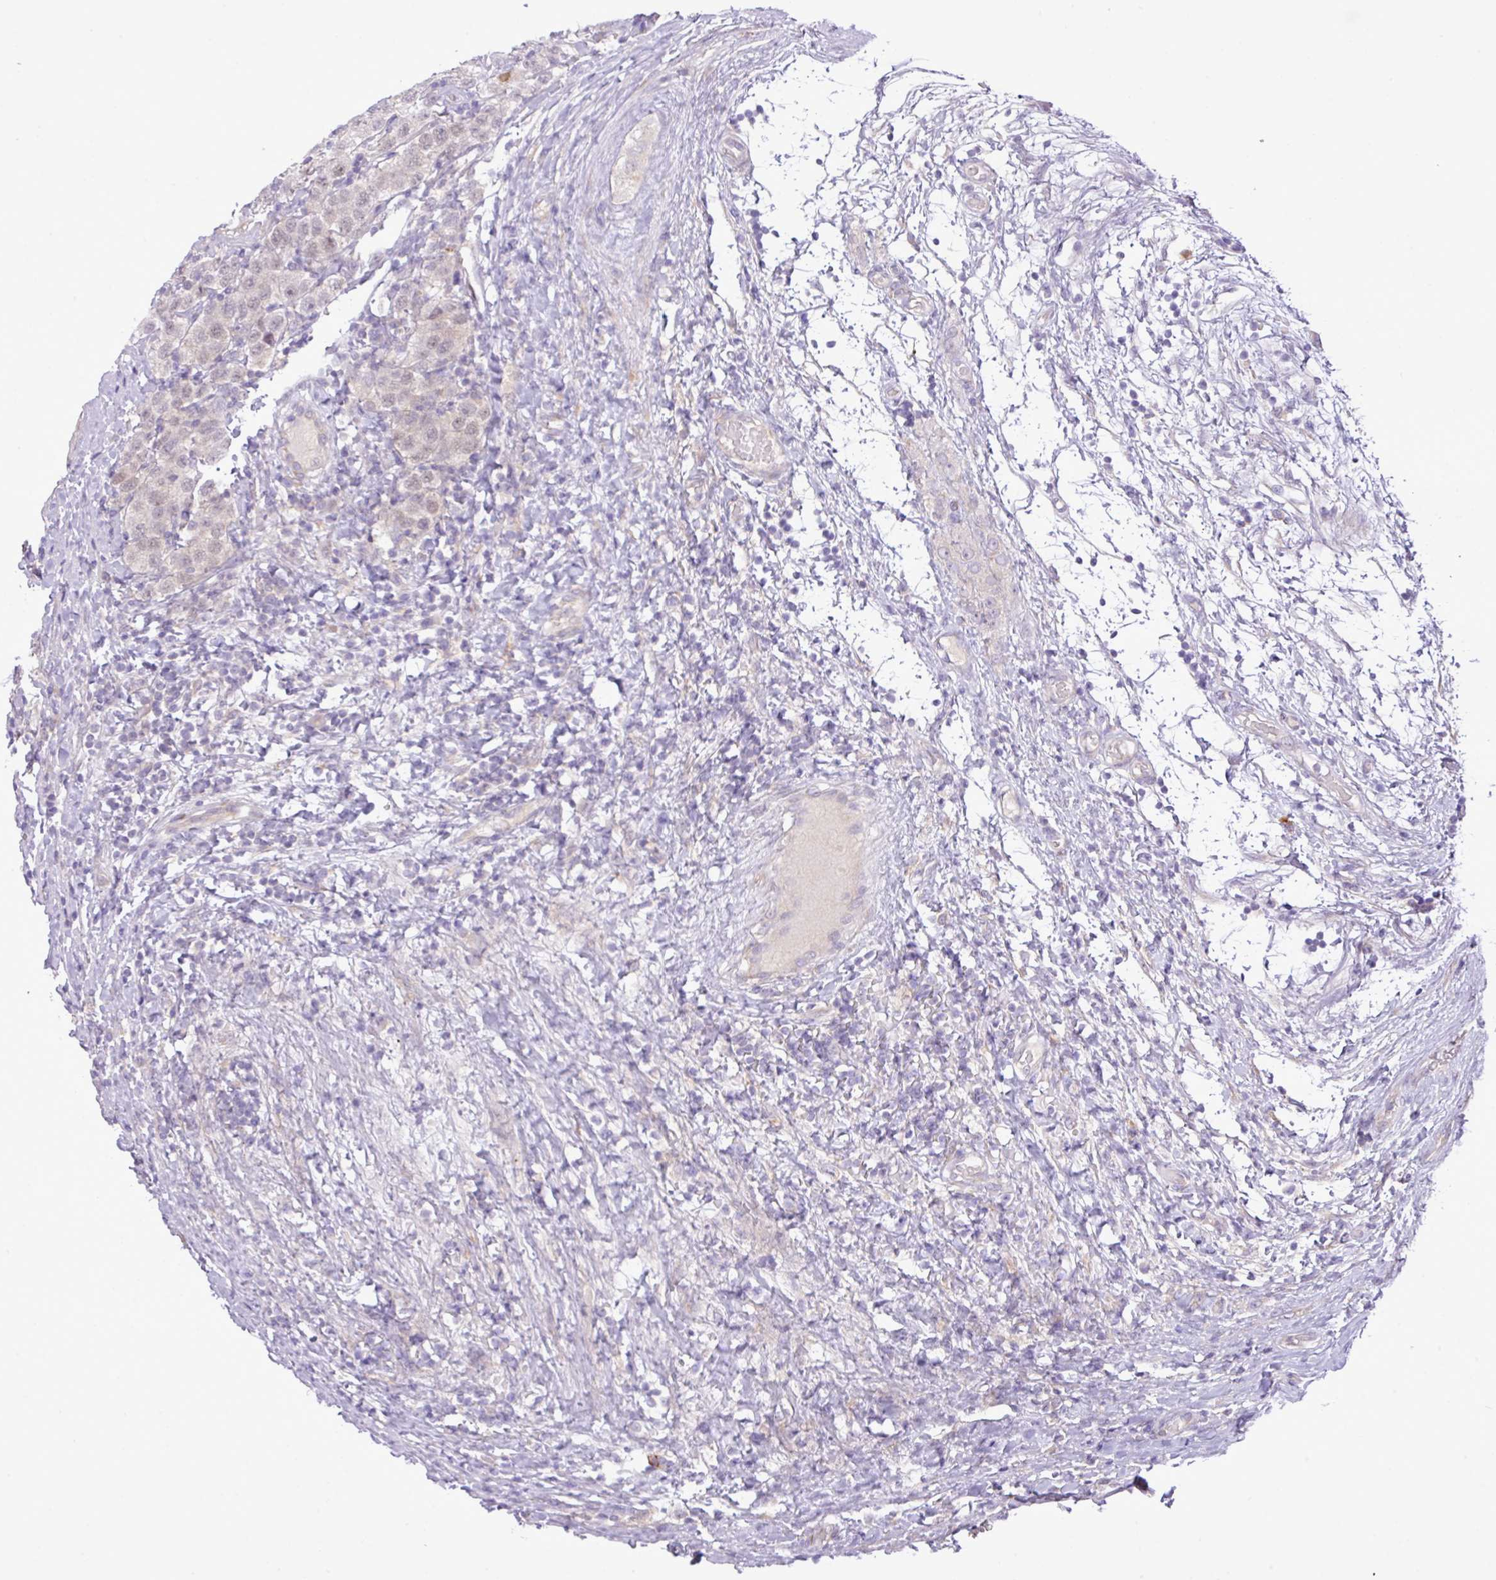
{"staining": {"intensity": "negative", "quantity": "none", "location": "none"}, "tissue": "testis cancer", "cell_type": "Tumor cells", "image_type": "cancer", "snomed": [{"axis": "morphology", "description": "Seminoma, NOS"}, {"axis": "topography", "description": "Testis"}], "caption": "This histopathology image is of testis cancer (seminoma) stained with IHC to label a protein in brown with the nuclei are counter-stained blue. There is no staining in tumor cells. The staining is performed using DAB brown chromogen with nuclei counter-stained in using hematoxylin.", "gene": "FAM222B", "patient": {"sex": "male", "age": 34}}